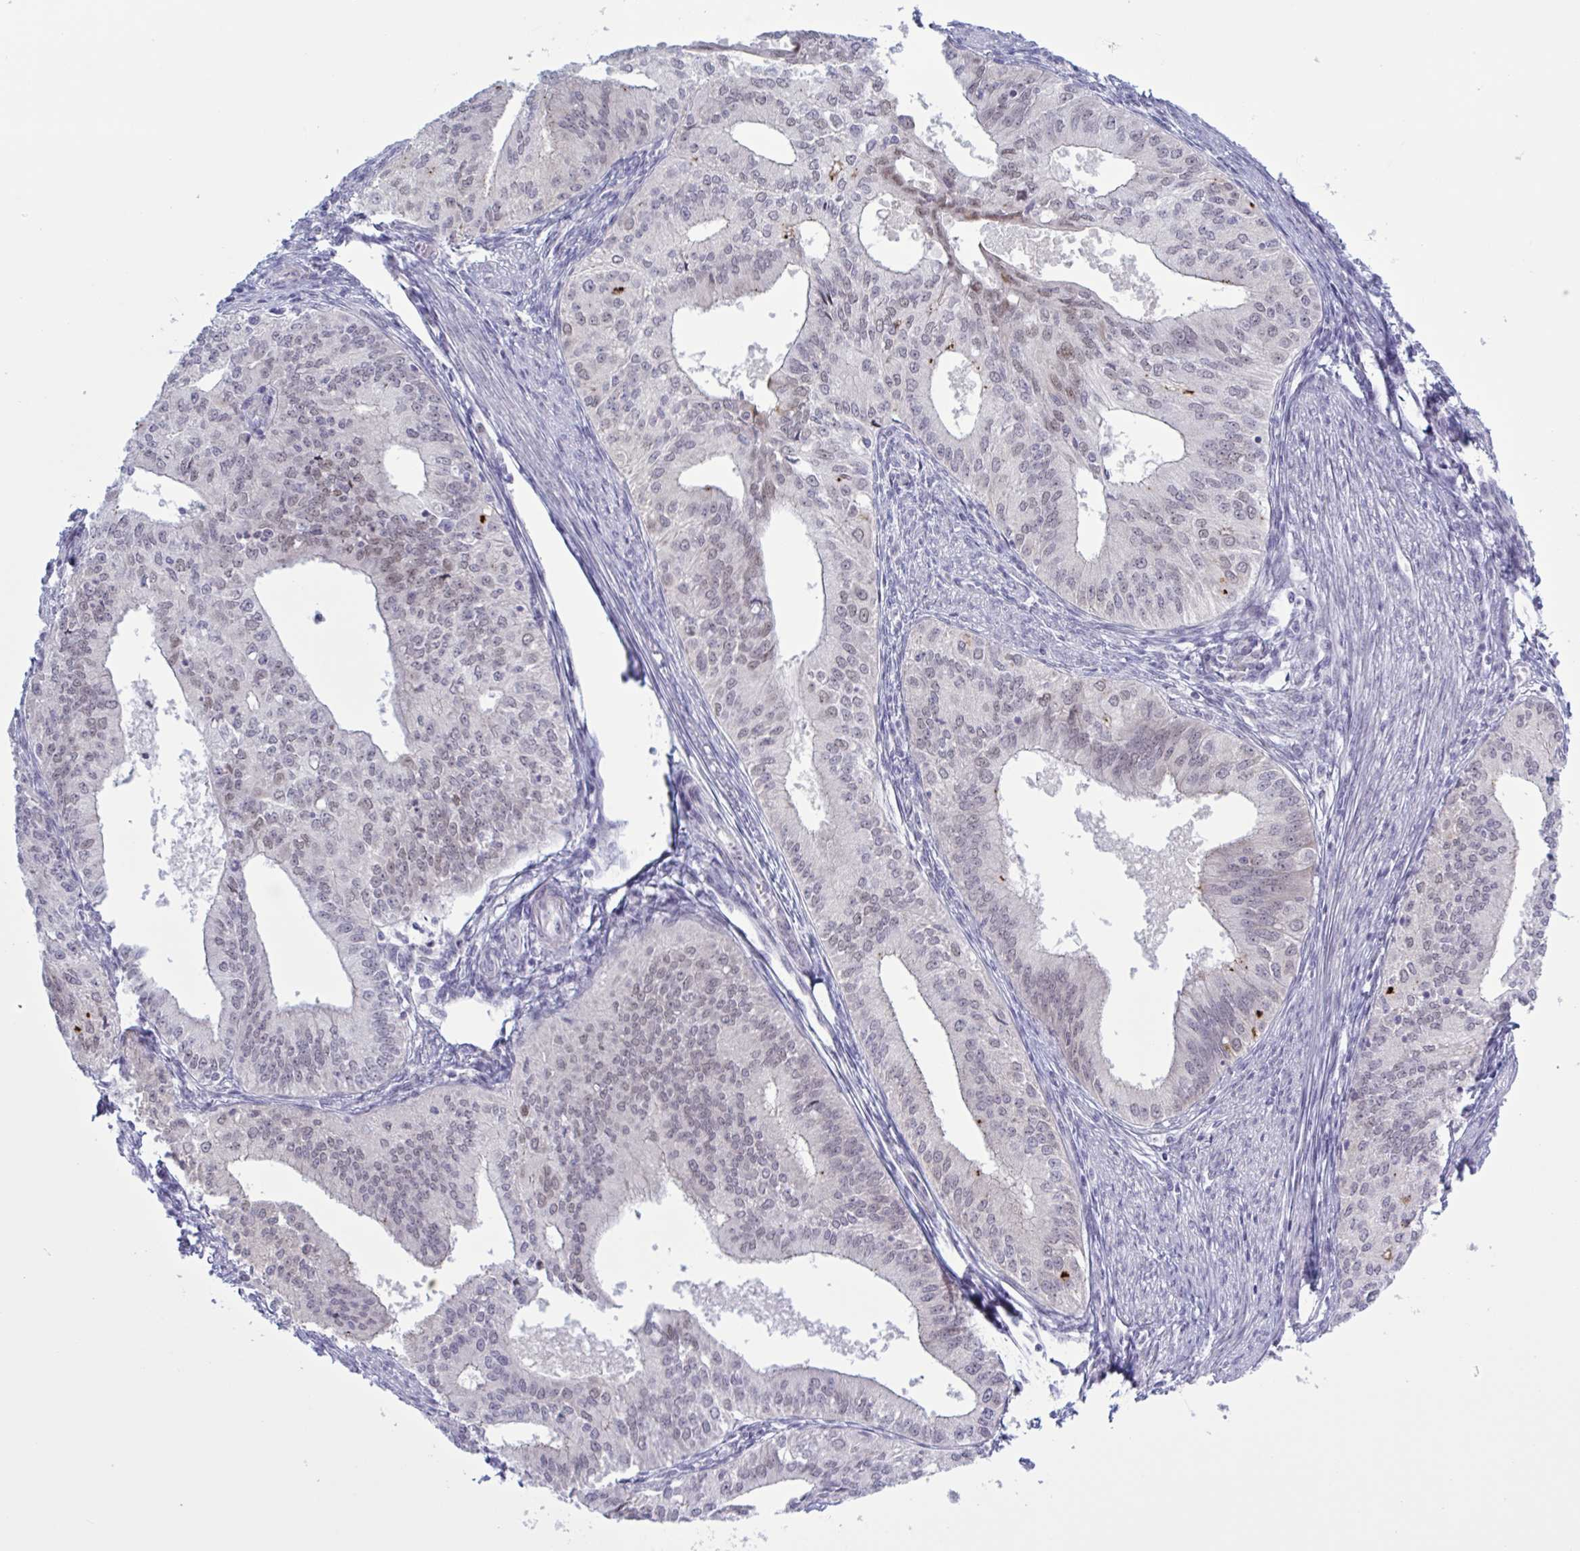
{"staining": {"intensity": "weak", "quantity": "<25%", "location": "nuclear"}, "tissue": "endometrial cancer", "cell_type": "Tumor cells", "image_type": "cancer", "snomed": [{"axis": "morphology", "description": "Adenocarcinoma, NOS"}, {"axis": "topography", "description": "Endometrium"}], "caption": "A high-resolution micrograph shows immunohistochemistry (IHC) staining of endometrial cancer, which reveals no significant positivity in tumor cells. (DAB immunohistochemistry visualized using brightfield microscopy, high magnification).", "gene": "PRMT6", "patient": {"sex": "female", "age": 50}}